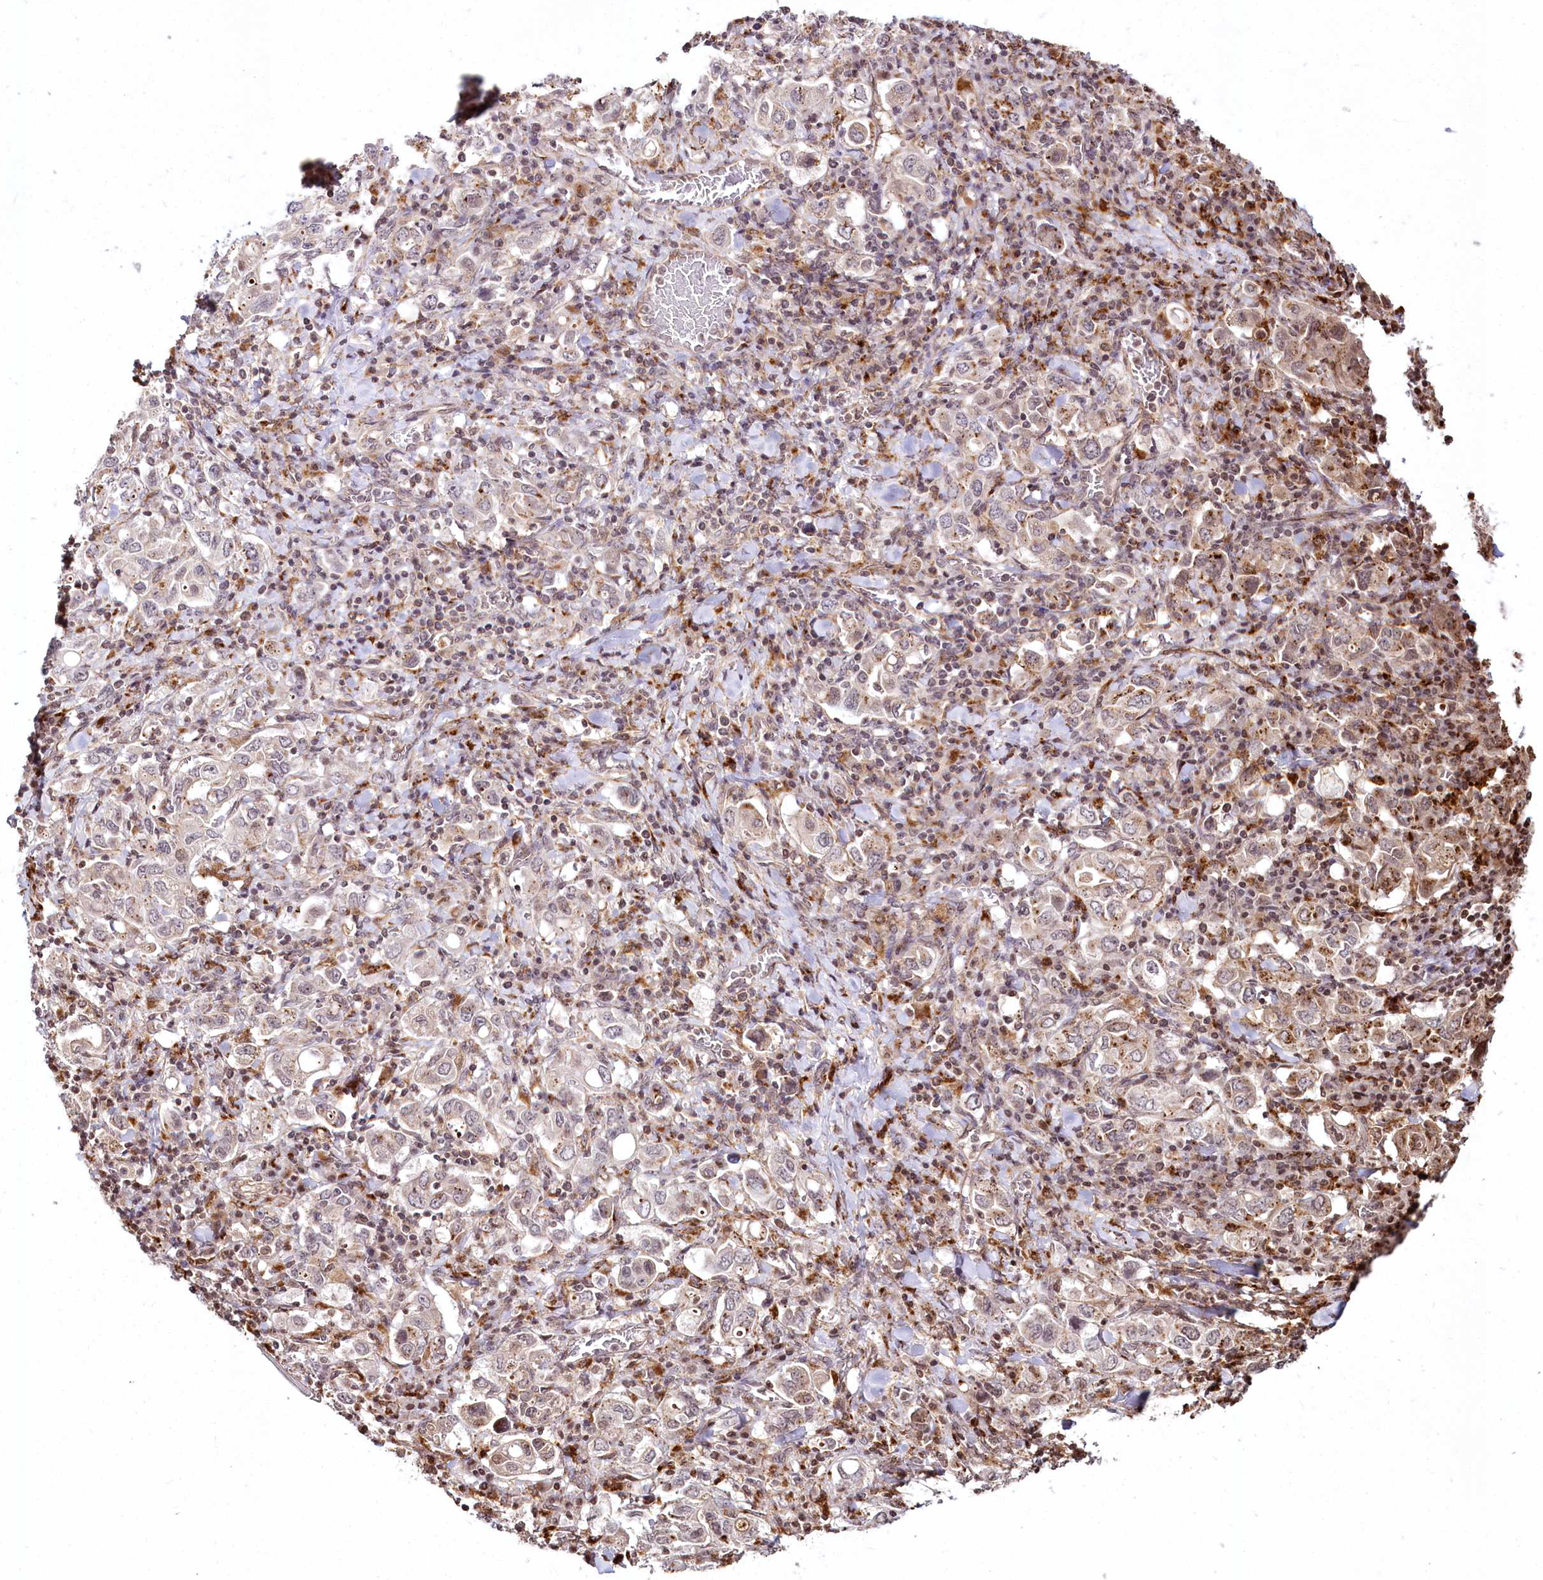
{"staining": {"intensity": "weak", "quantity": "<25%", "location": "nuclear"}, "tissue": "stomach cancer", "cell_type": "Tumor cells", "image_type": "cancer", "snomed": [{"axis": "morphology", "description": "Adenocarcinoma, NOS"}, {"axis": "topography", "description": "Stomach, upper"}], "caption": "Tumor cells are negative for protein expression in human stomach adenocarcinoma.", "gene": "HOXC8", "patient": {"sex": "male", "age": 62}}